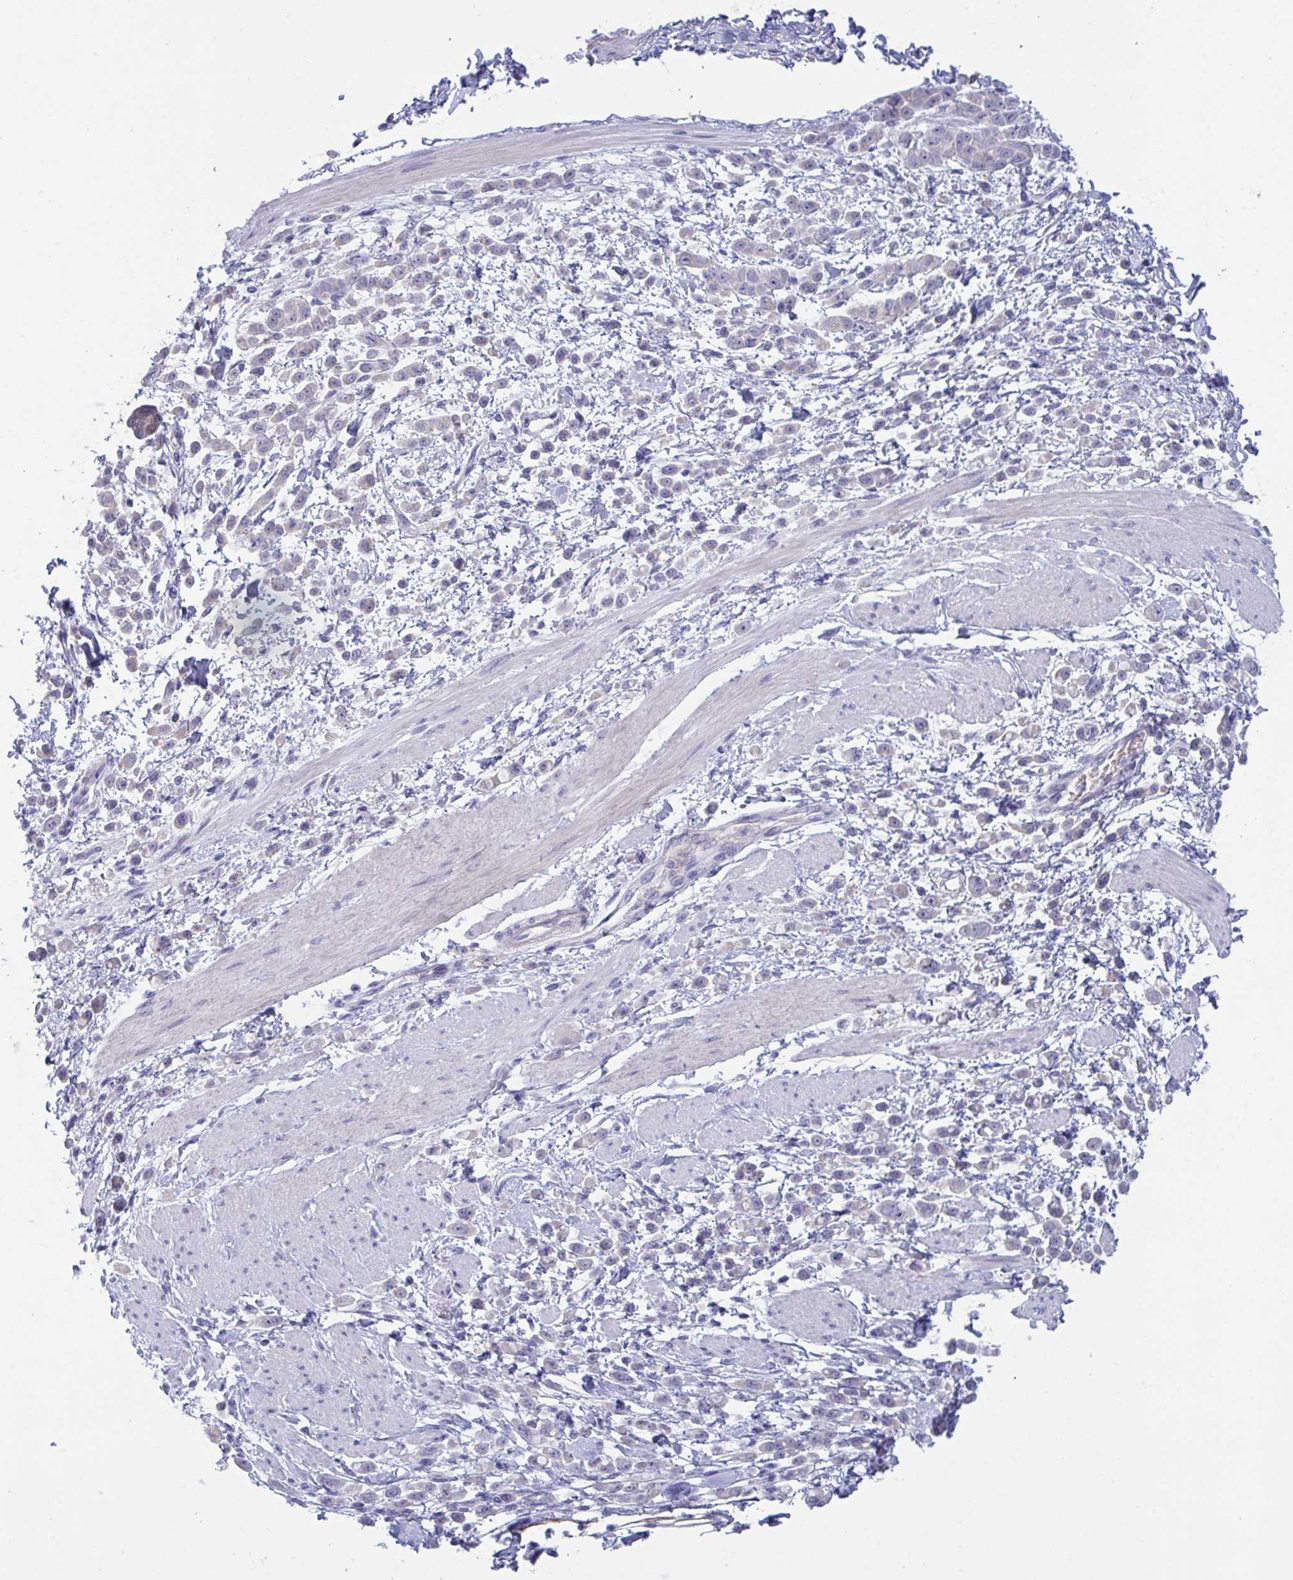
{"staining": {"intensity": "negative", "quantity": "none", "location": "none"}, "tissue": "pancreatic cancer", "cell_type": "Tumor cells", "image_type": "cancer", "snomed": [{"axis": "morphology", "description": "Normal tissue, NOS"}, {"axis": "morphology", "description": "Adenocarcinoma, NOS"}, {"axis": "topography", "description": "Pancreas"}], "caption": "Immunohistochemistry (IHC) of pancreatic cancer reveals no positivity in tumor cells.", "gene": "TAS2R38", "patient": {"sex": "female", "age": 64}}